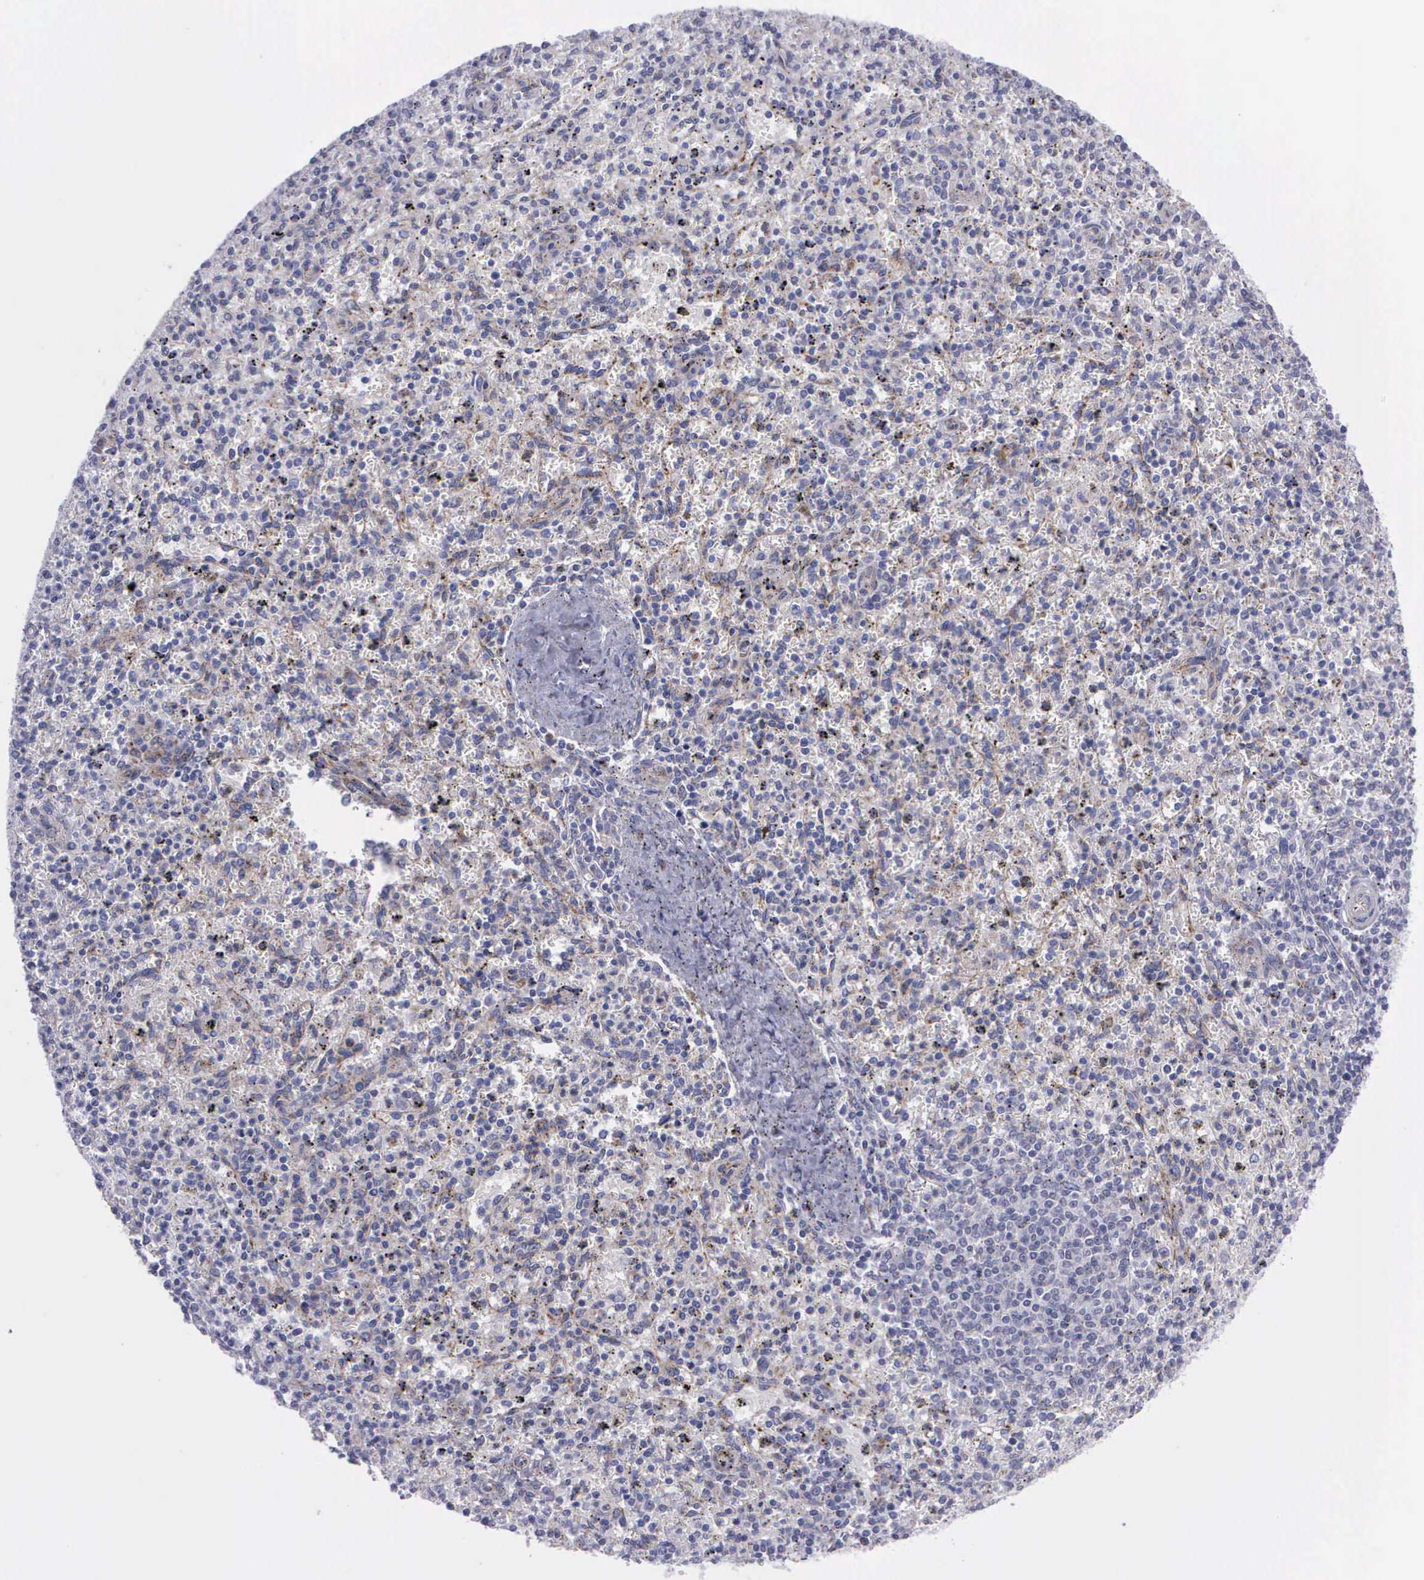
{"staining": {"intensity": "negative", "quantity": "none", "location": "none"}, "tissue": "spleen", "cell_type": "Cells in red pulp", "image_type": "normal", "snomed": [{"axis": "morphology", "description": "Normal tissue, NOS"}, {"axis": "topography", "description": "Spleen"}], "caption": "There is no significant expression in cells in red pulp of spleen. (DAB immunohistochemistry (IHC) visualized using brightfield microscopy, high magnification).", "gene": "SYNJ2BP", "patient": {"sex": "male", "age": 72}}